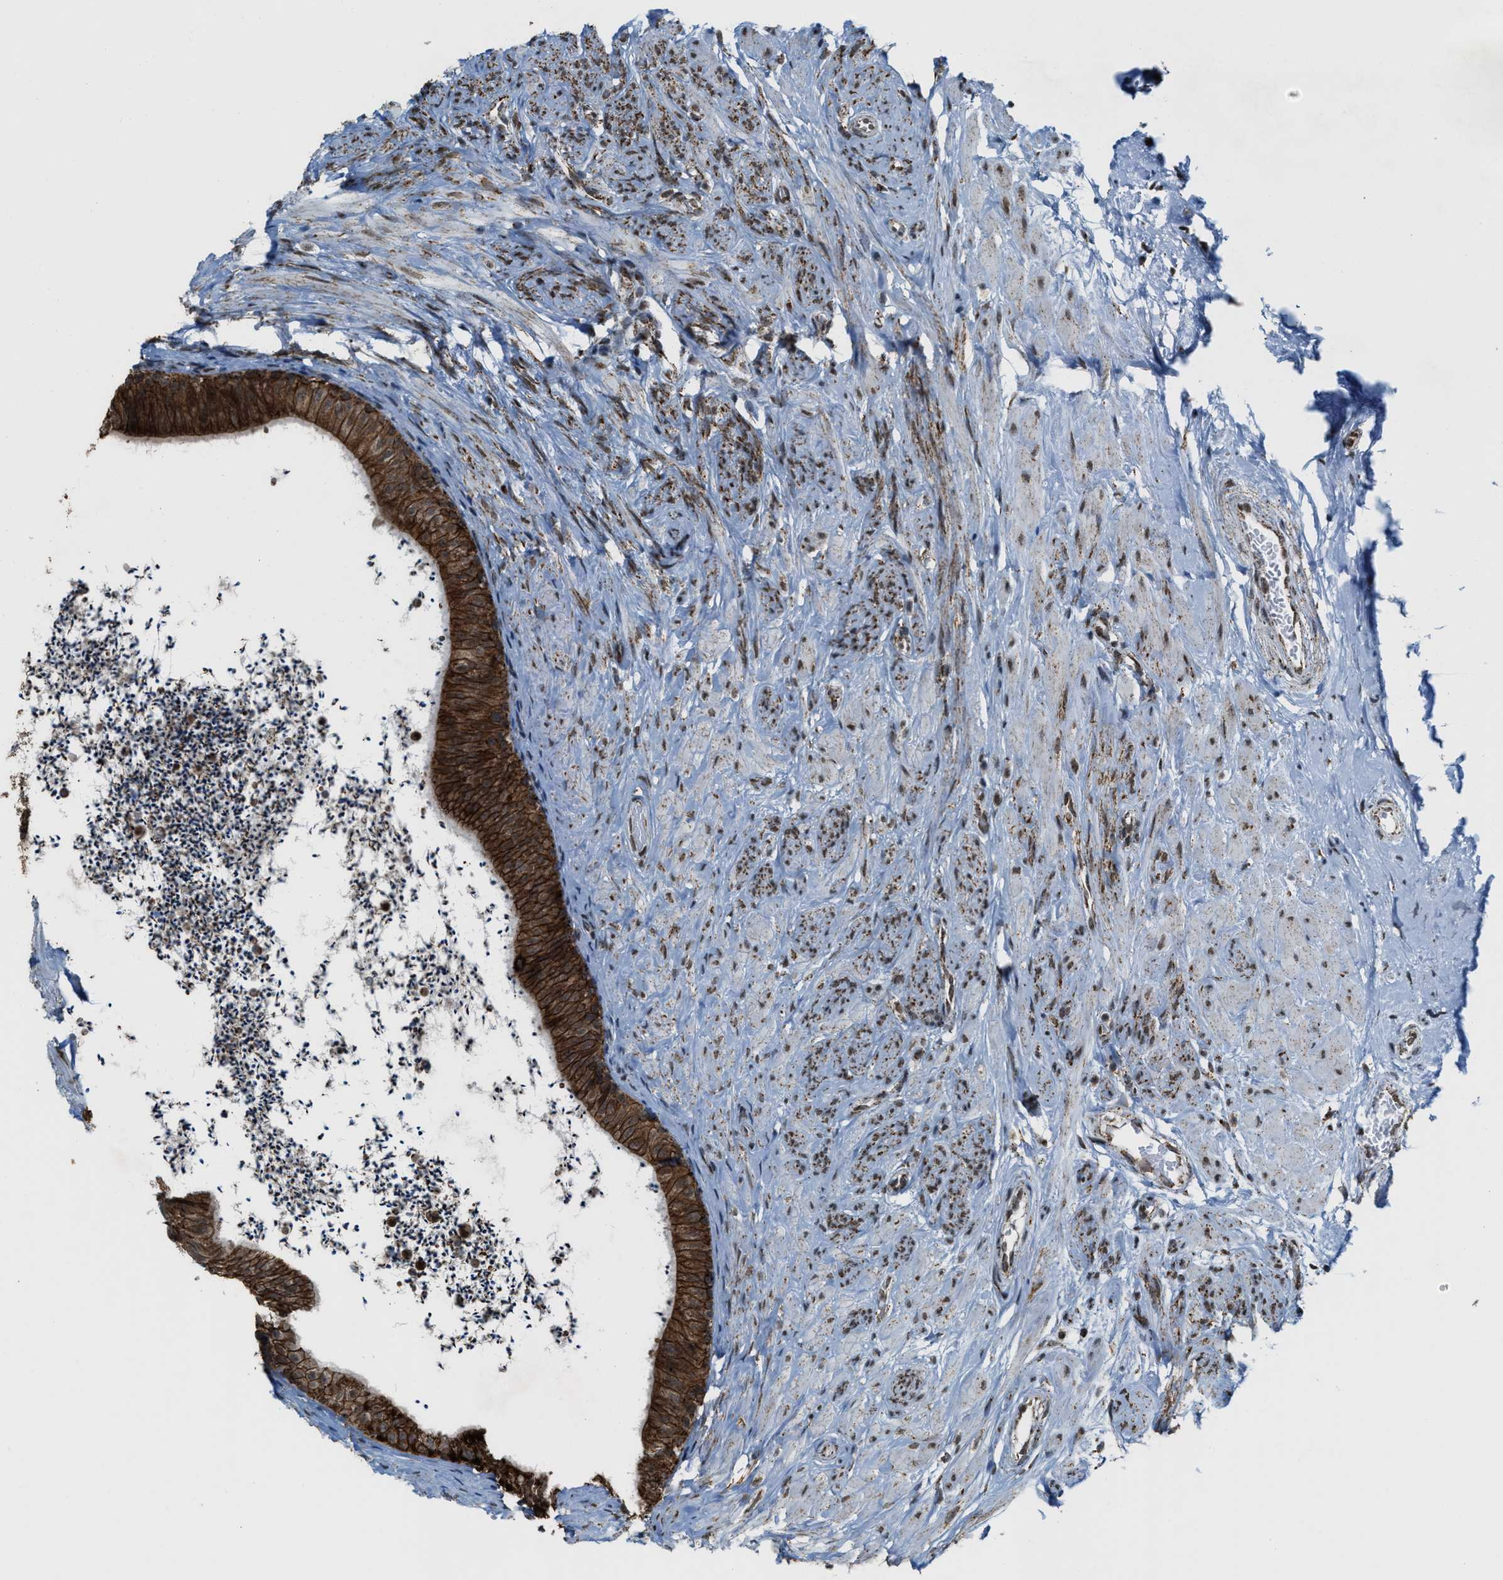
{"staining": {"intensity": "strong", "quantity": ">75%", "location": "cytoplasmic/membranous"}, "tissue": "epididymis", "cell_type": "Glandular cells", "image_type": "normal", "snomed": [{"axis": "morphology", "description": "Normal tissue, NOS"}, {"axis": "topography", "description": "Epididymis"}], "caption": "Immunohistochemical staining of unremarkable epididymis reveals strong cytoplasmic/membranous protein staining in about >75% of glandular cells. The staining was performed using DAB (3,3'-diaminobenzidine) to visualize the protein expression in brown, while the nuclei were stained in blue with hematoxylin (Magnification: 20x).", "gene": "HIBADH", "patient": {"sex": "male", "age": 56}}